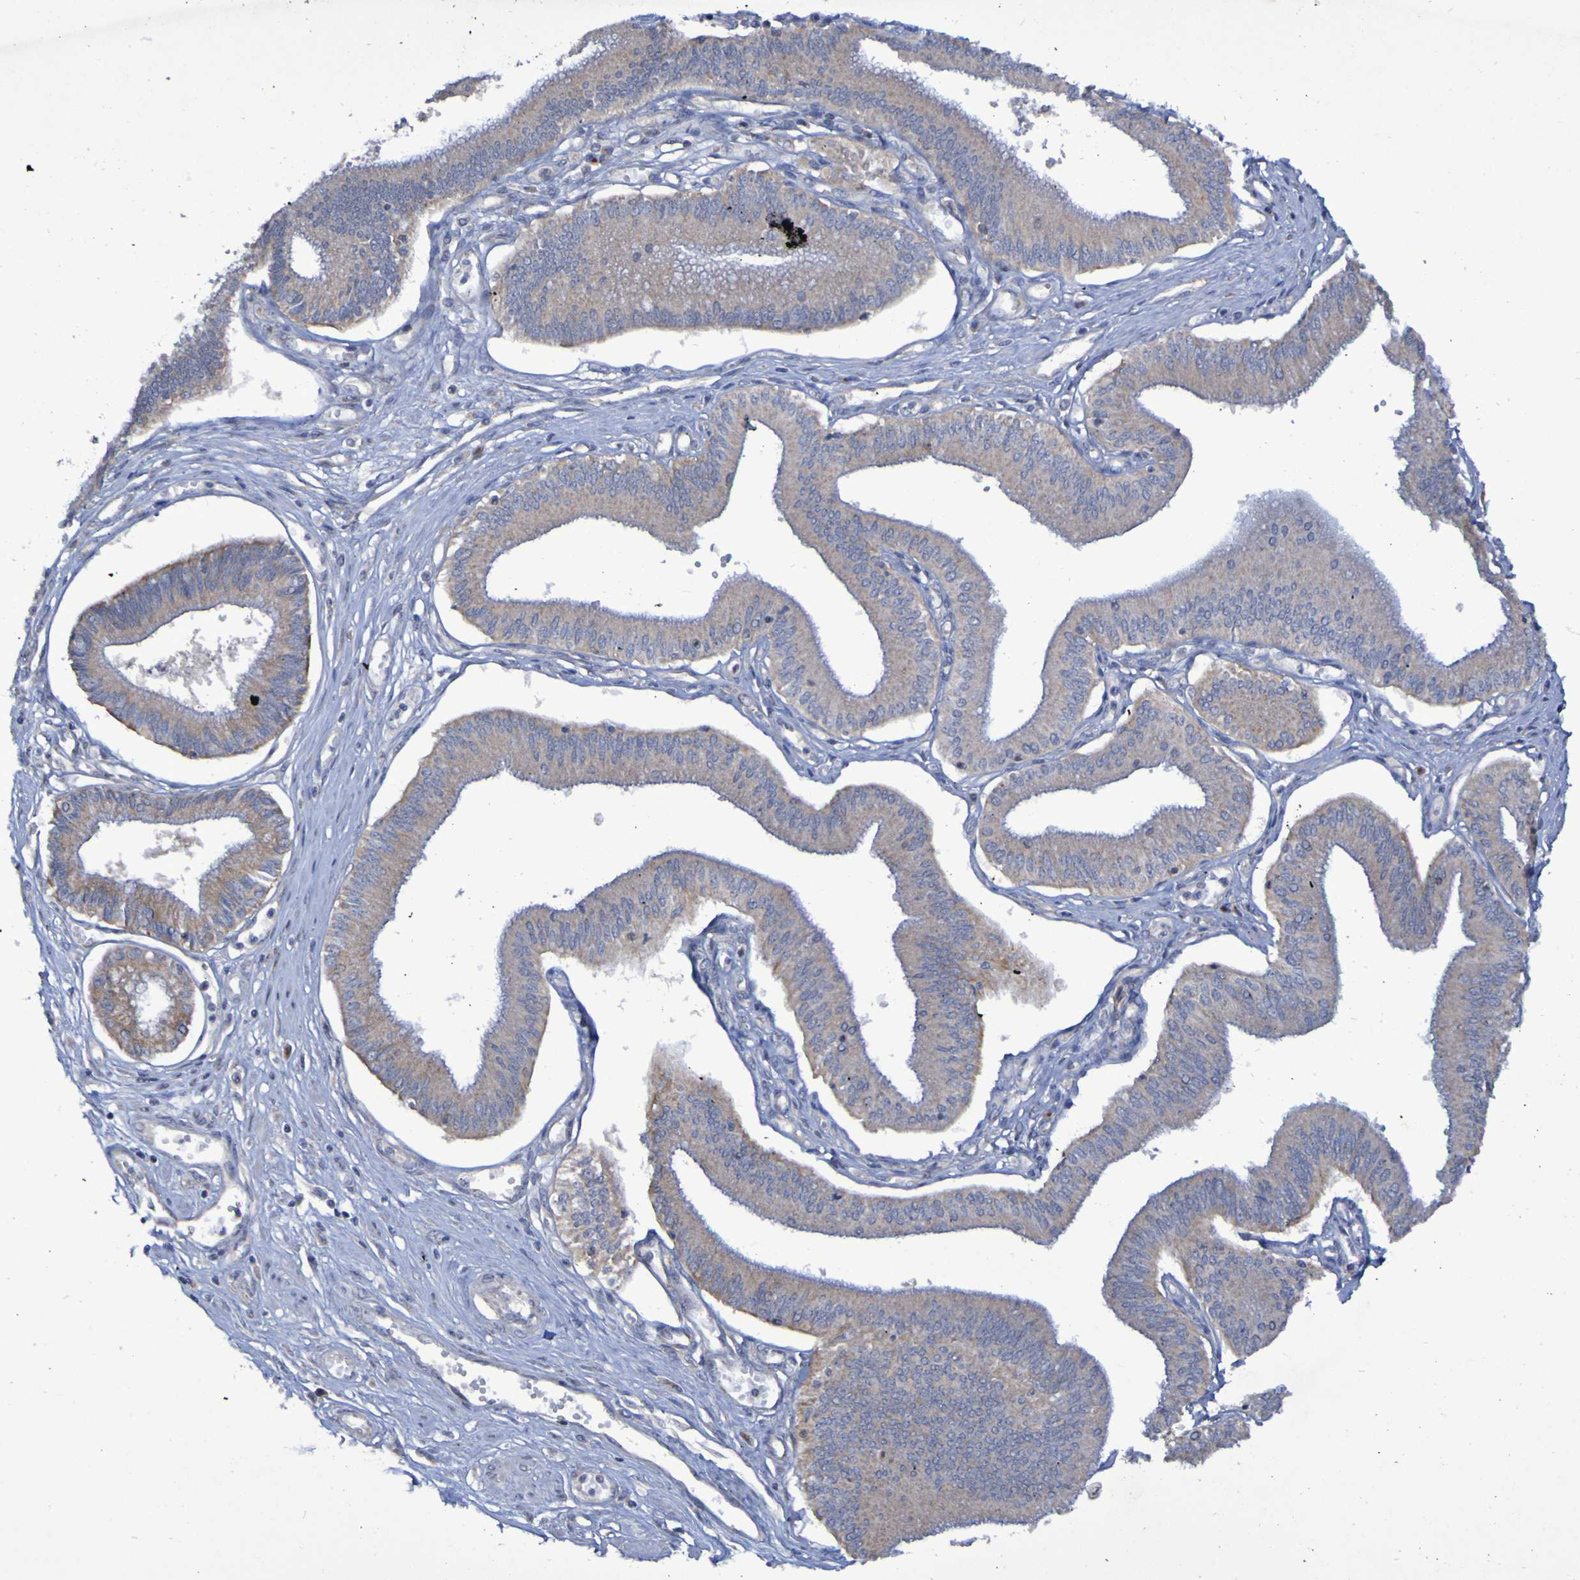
{"staining": {"intensity": "weak", "quantity": ">75%", "location": "cytoplasmic/membranous"}, "tissue": "pancreatic cancer", "cell_type": "Tumor cells", "image_type": "cancer", "snomed": [{"axis": "morphology", "description": "Adenocarcinoma, NOS"}, {"axis": "topography", "description": "Pancreas"}], "caption": "Human pancreatic adenocarcinoma stained with a brown dye reveals weak cytoplasmic/membranous positive expression in about >75% of tumor cells.", "gene": "LMBRD2", "patient": {"sex": "male", "age": 56}}